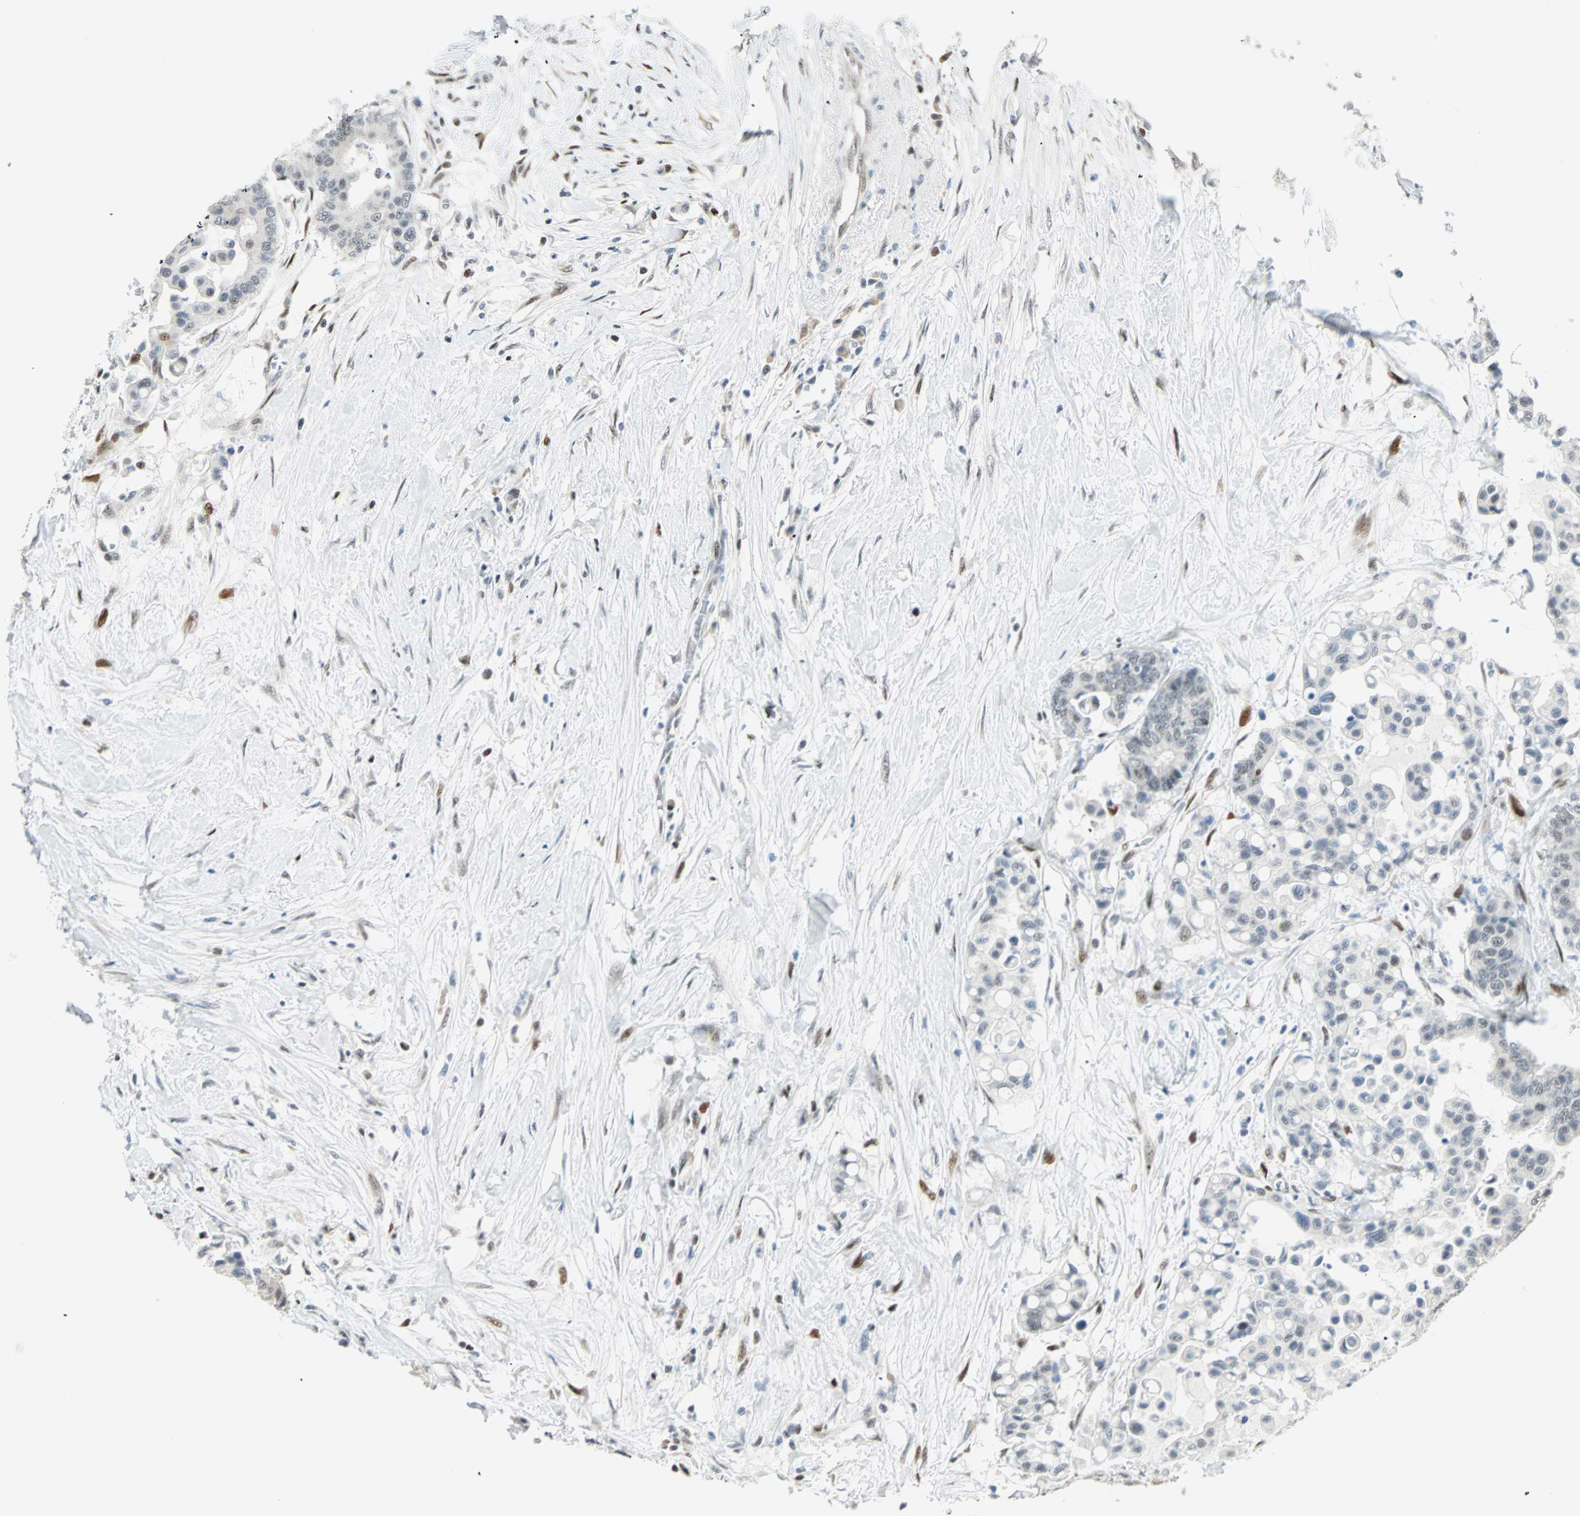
{"staining": {"intensity": "negative", "quantity": "none", "location": "none"}, "tissue": "colorectal cancer", "cell_type": "Tumor cells", "image_type": "cancer", "snomed": [{"axis": "morphology", "description": "Normal tissue, NOS"}, {"axis": "morphology", "description": "Adenocarcinoma, NOS"}, {"axis": "topography", "description": "Colon"}], "caption": "Tumor cells show no significant expression in colorectal cancer.", "gene": "MSX2", "patient": {"sex": "male", "age": 82}}